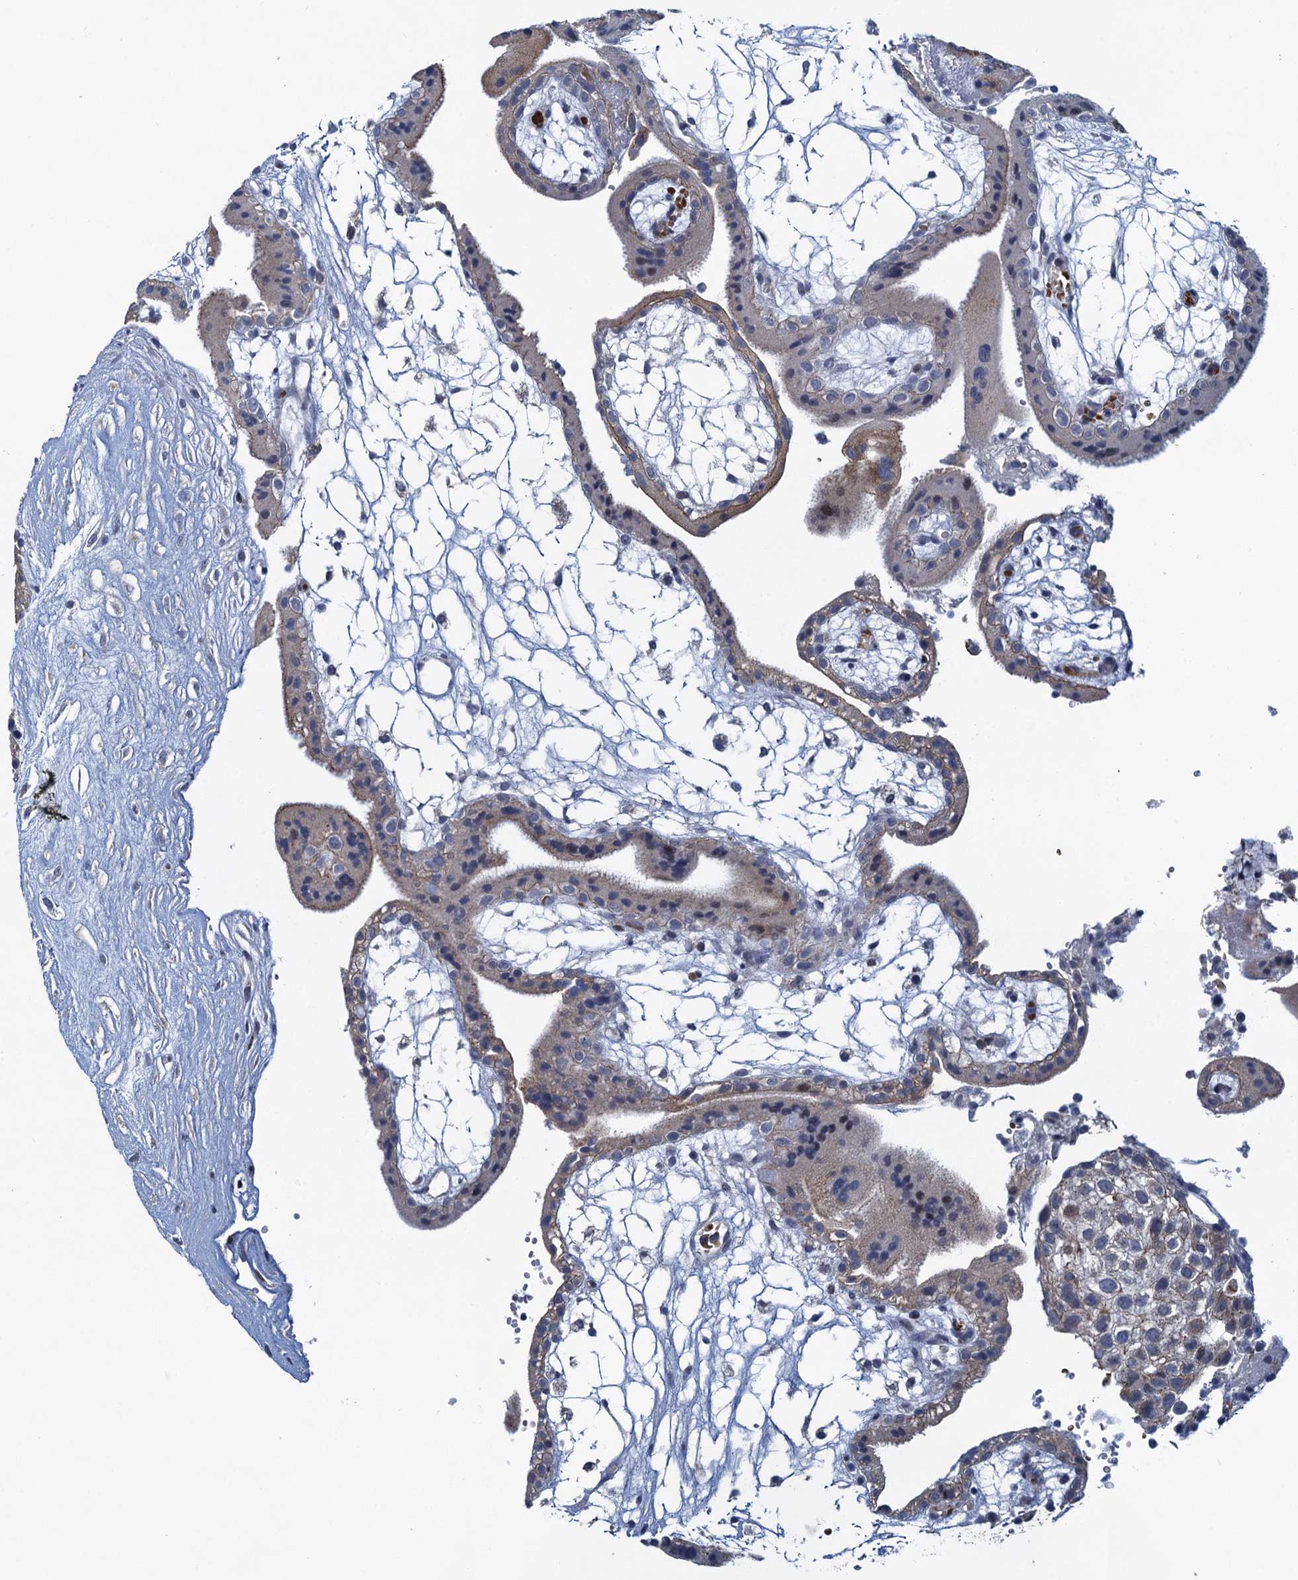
{"staining": {"intensity": "moderate", "quantity": "<25%", "location": "nuclear"}, "tissue": "placenta", "cell_type": "Trophoblastic cells", "image_type": "normal", "snomed": [{"axis": "morphology", "description": "Normal tissue, NOS"}, {"axis": "topography", "description": "Placenta"}], "caption": "Protein staining of benign placenta reveals moderate nuclear positivity in approximately <25% of trophoblastic cells.", "gene": "ATOSA", "patient": {"sex": "female", "age": 18}}